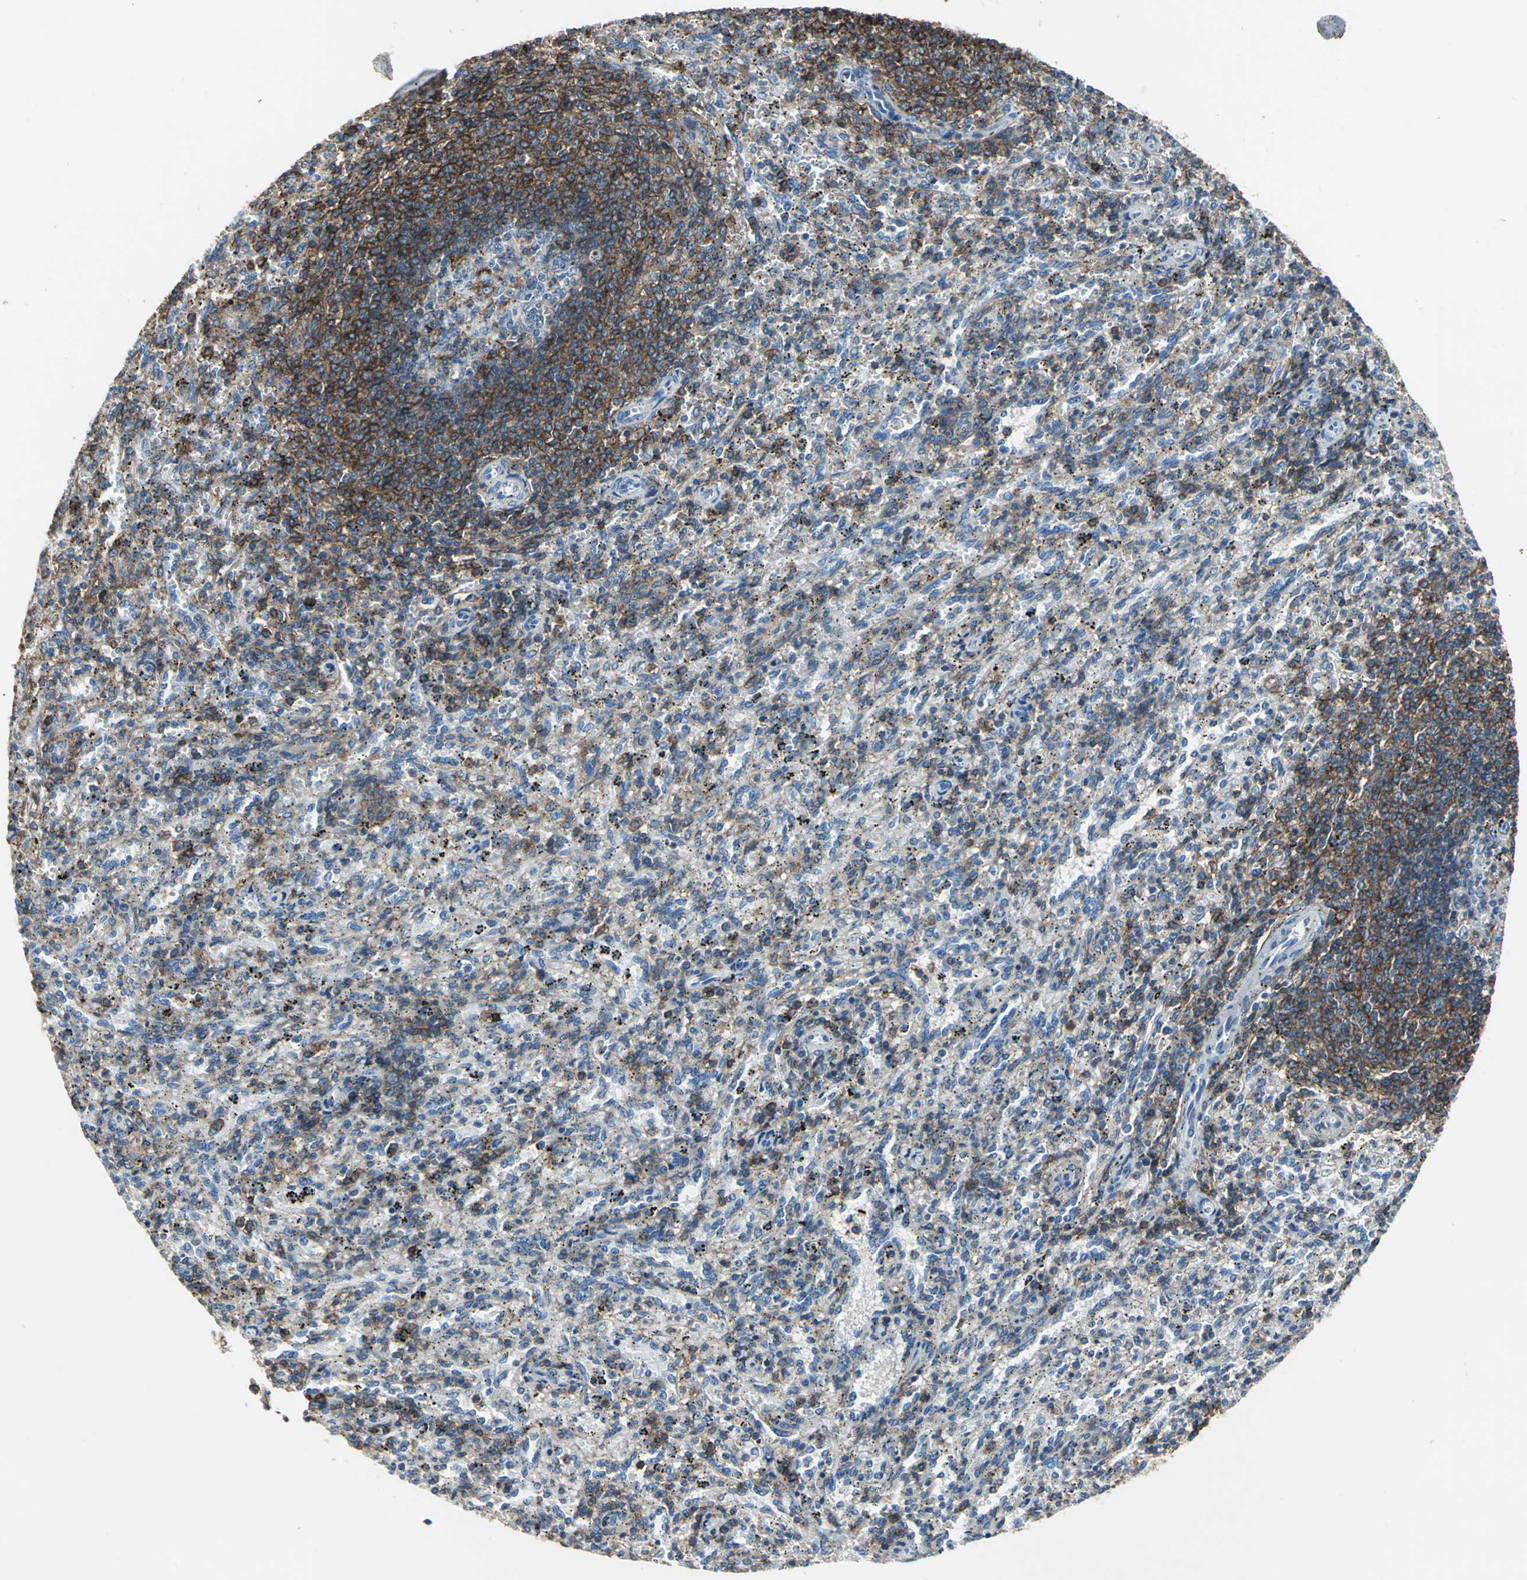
{"staining": {"intensity": "moderate", "quantity": "25%-75%", "location": "cytoplasmic/membranous"}, "tissue": "spleen", "cell_type": "Cells in red pulp", "image_type": "normal", "snomed": [{"axis": "morphology", "description": "Normal tissue, NOS"}, {"axis": "topography", "description": "Spleen"}], "caption": "About 25%-75% of cells in red pulp in benign human spleen reveal moderate cytoplasmic/membranous protein expression as visualized by brown immunohistochemical staining.", "gene": "CD44", "patient": {"sex": "female", "age": 10}}